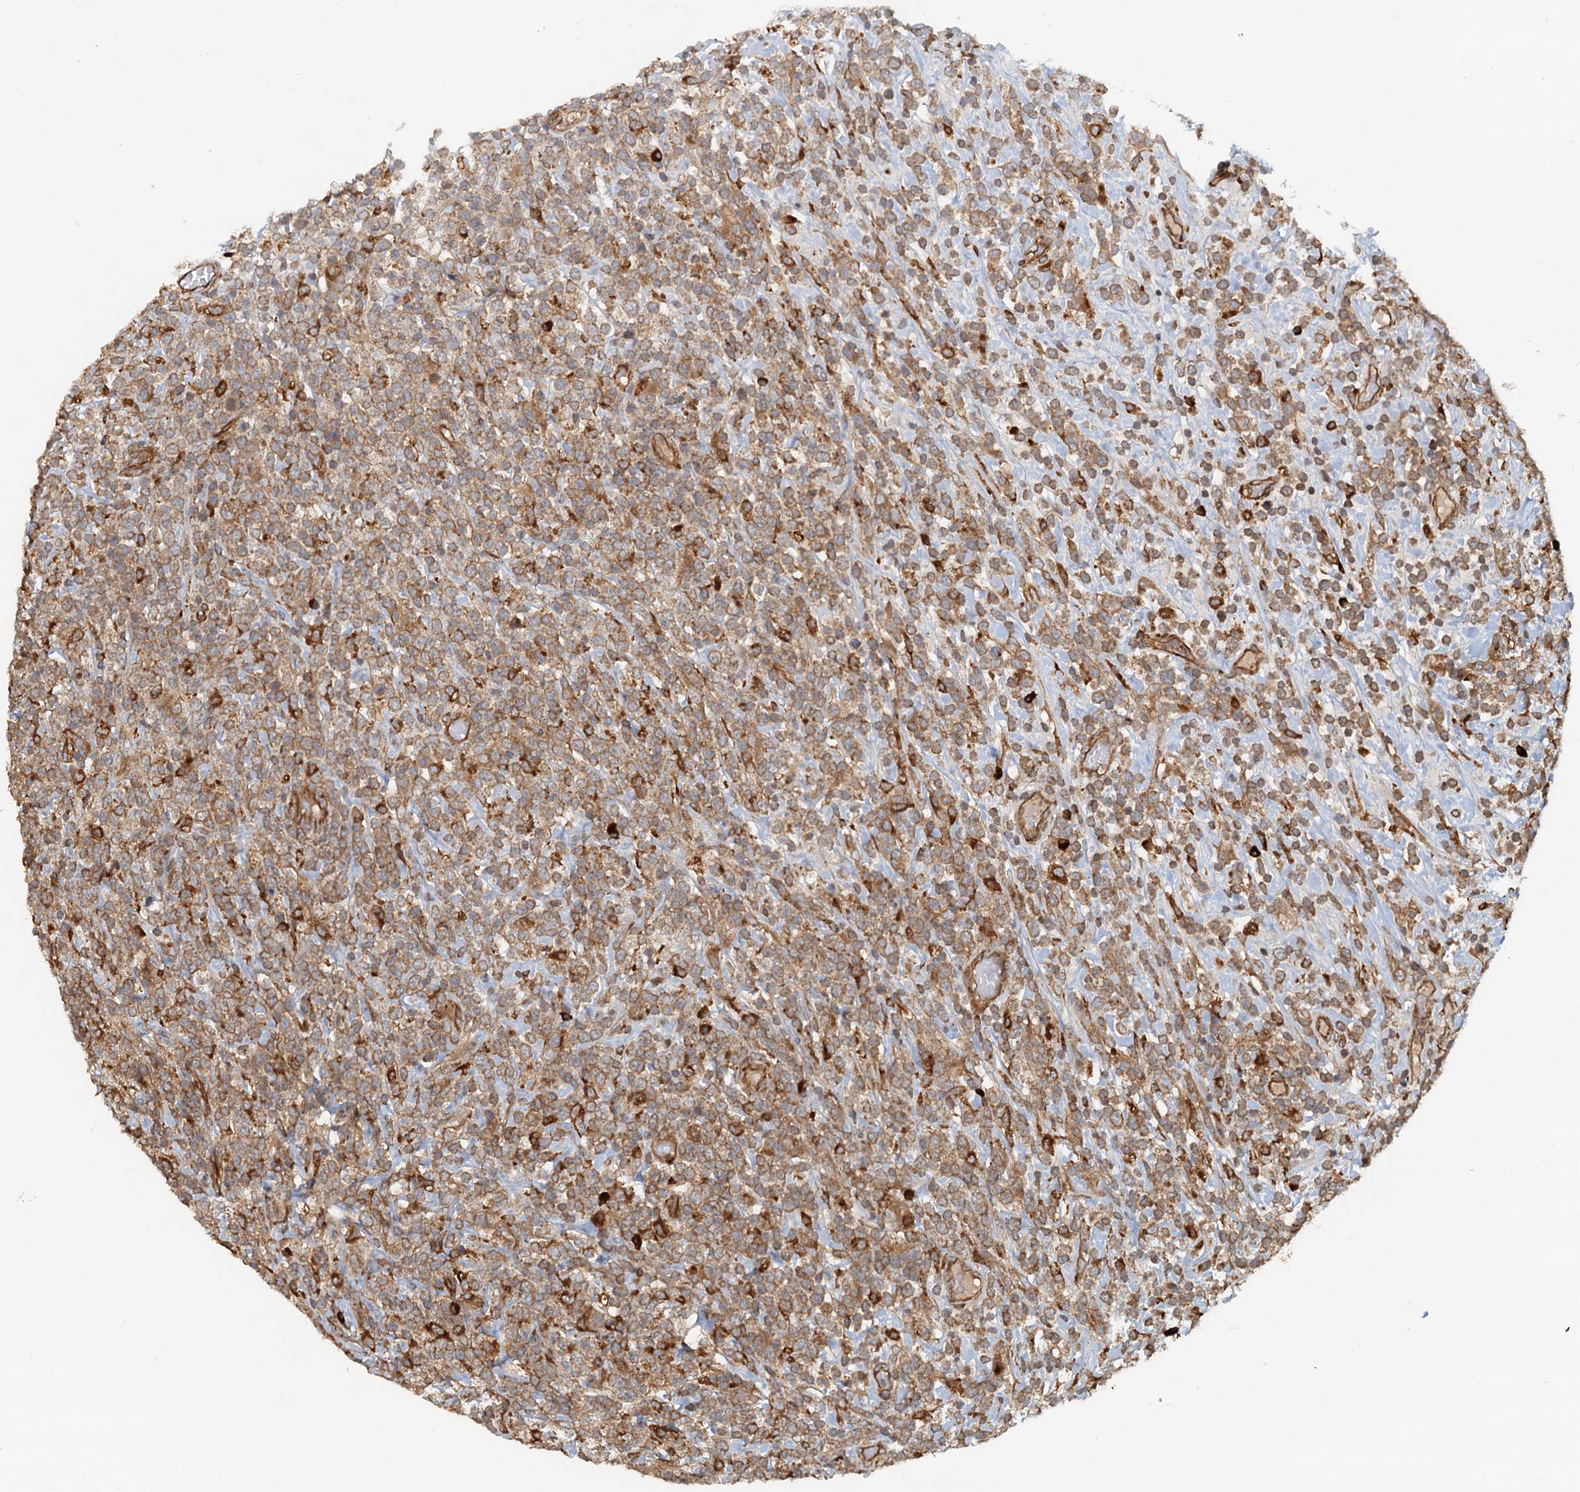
{"staining": {"intensity": "moderate", "quantity": ">75%", "location": "cytoplasmic/membranous"}, "tissue": "lymphoma", "cell_type": "Tumor cells", "image_type": "cancer", "snomed": [{"axis": "morphology", "description": "Malignant lymphoma, non-Hodgkin's type, High grade"}, {"axis": "topography", "description": "Colon"}], "caption": "Brown immunohistochemical staining in malignant lymphoma, non-Hodgkin's type (high-grade) reveals moderate cytoplasmic/membranous expression in about >75% of tumor cells.", "gene": "NIPAL3", "patient": {"sex": "female", "age": 53}}